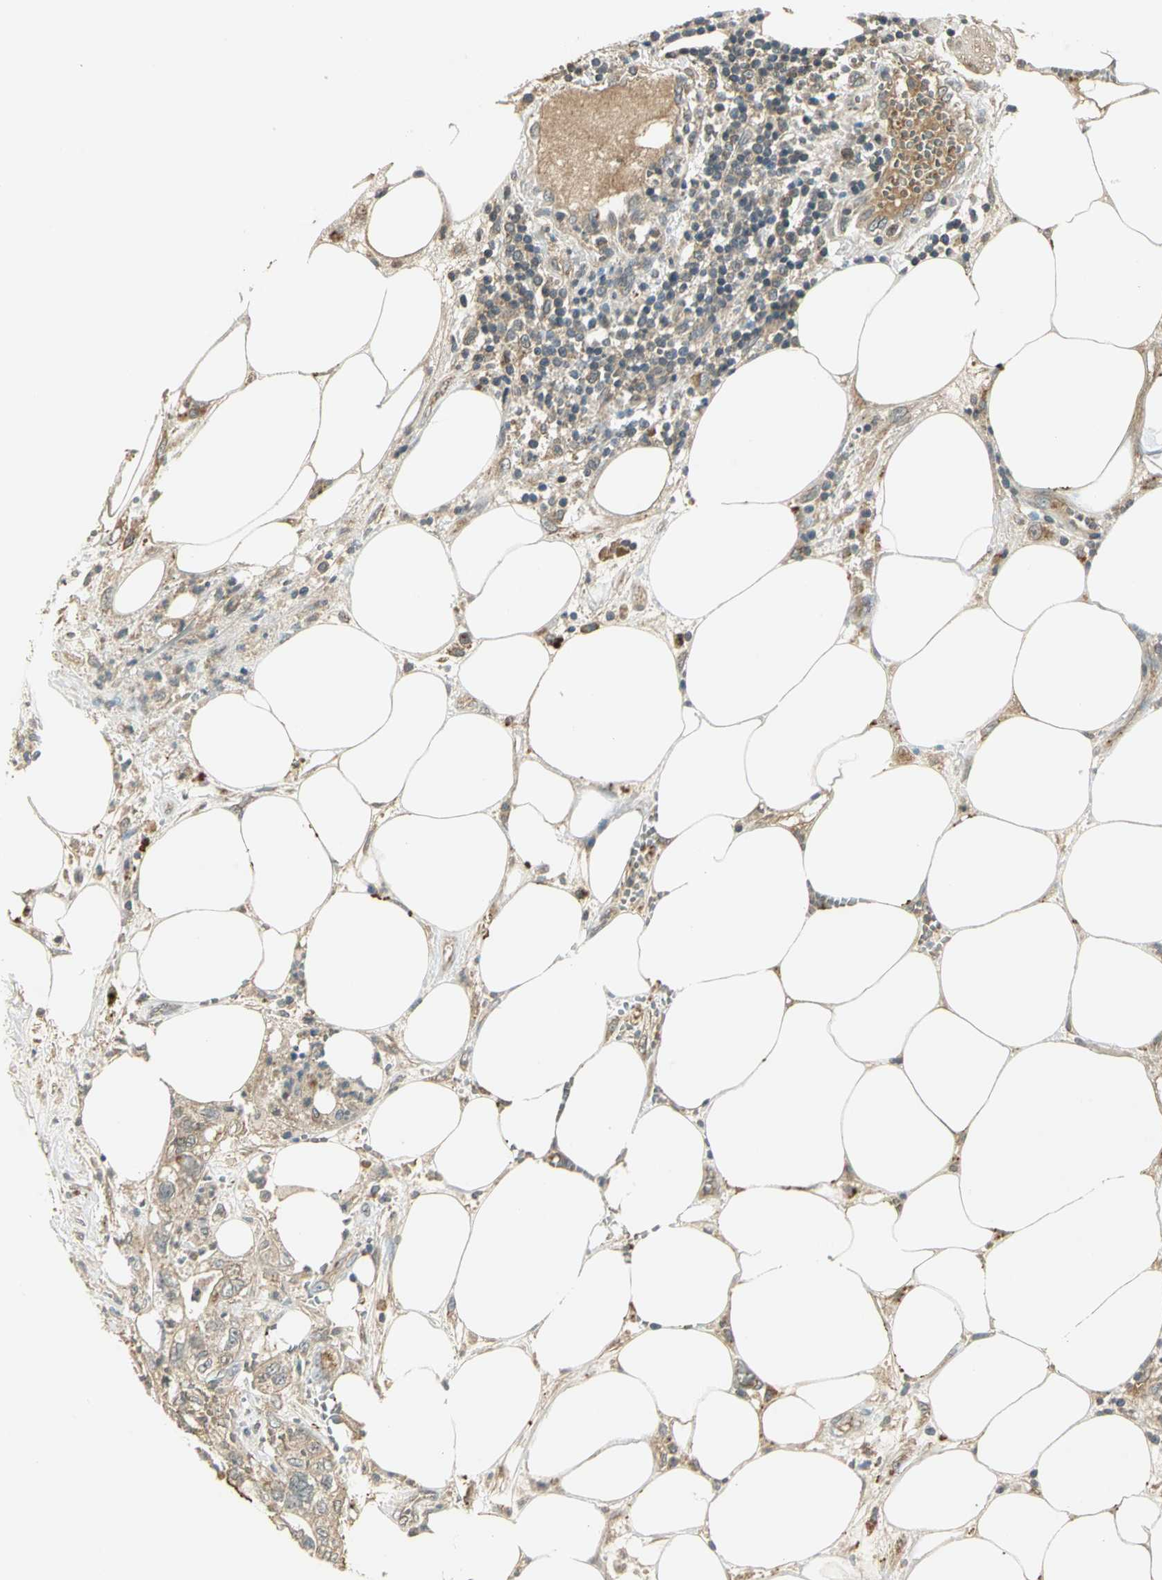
{"staining": {"intensity": "weak", "quantity": "25%-75%", "location": "cytoplasmic/membranous"}, "tissue": "pancreatic cancer", "cell_type": "Tumor cells", "image_type": "cancer", "snomed": [{"axis": "morphology", "description": "Adenocarcinoma, NOS"}, {"axis": "topography", "description": "Pancreas"}], "caption": "Pancreatic cancer (adenocarcinoma) stained with a brown dye reveals weak cytoplasmic/membranous positive positivity in approximately 25%-75% of tumor cells.", "gene": "KEAP1", "patient": {"sex": "male", "age": 70}}